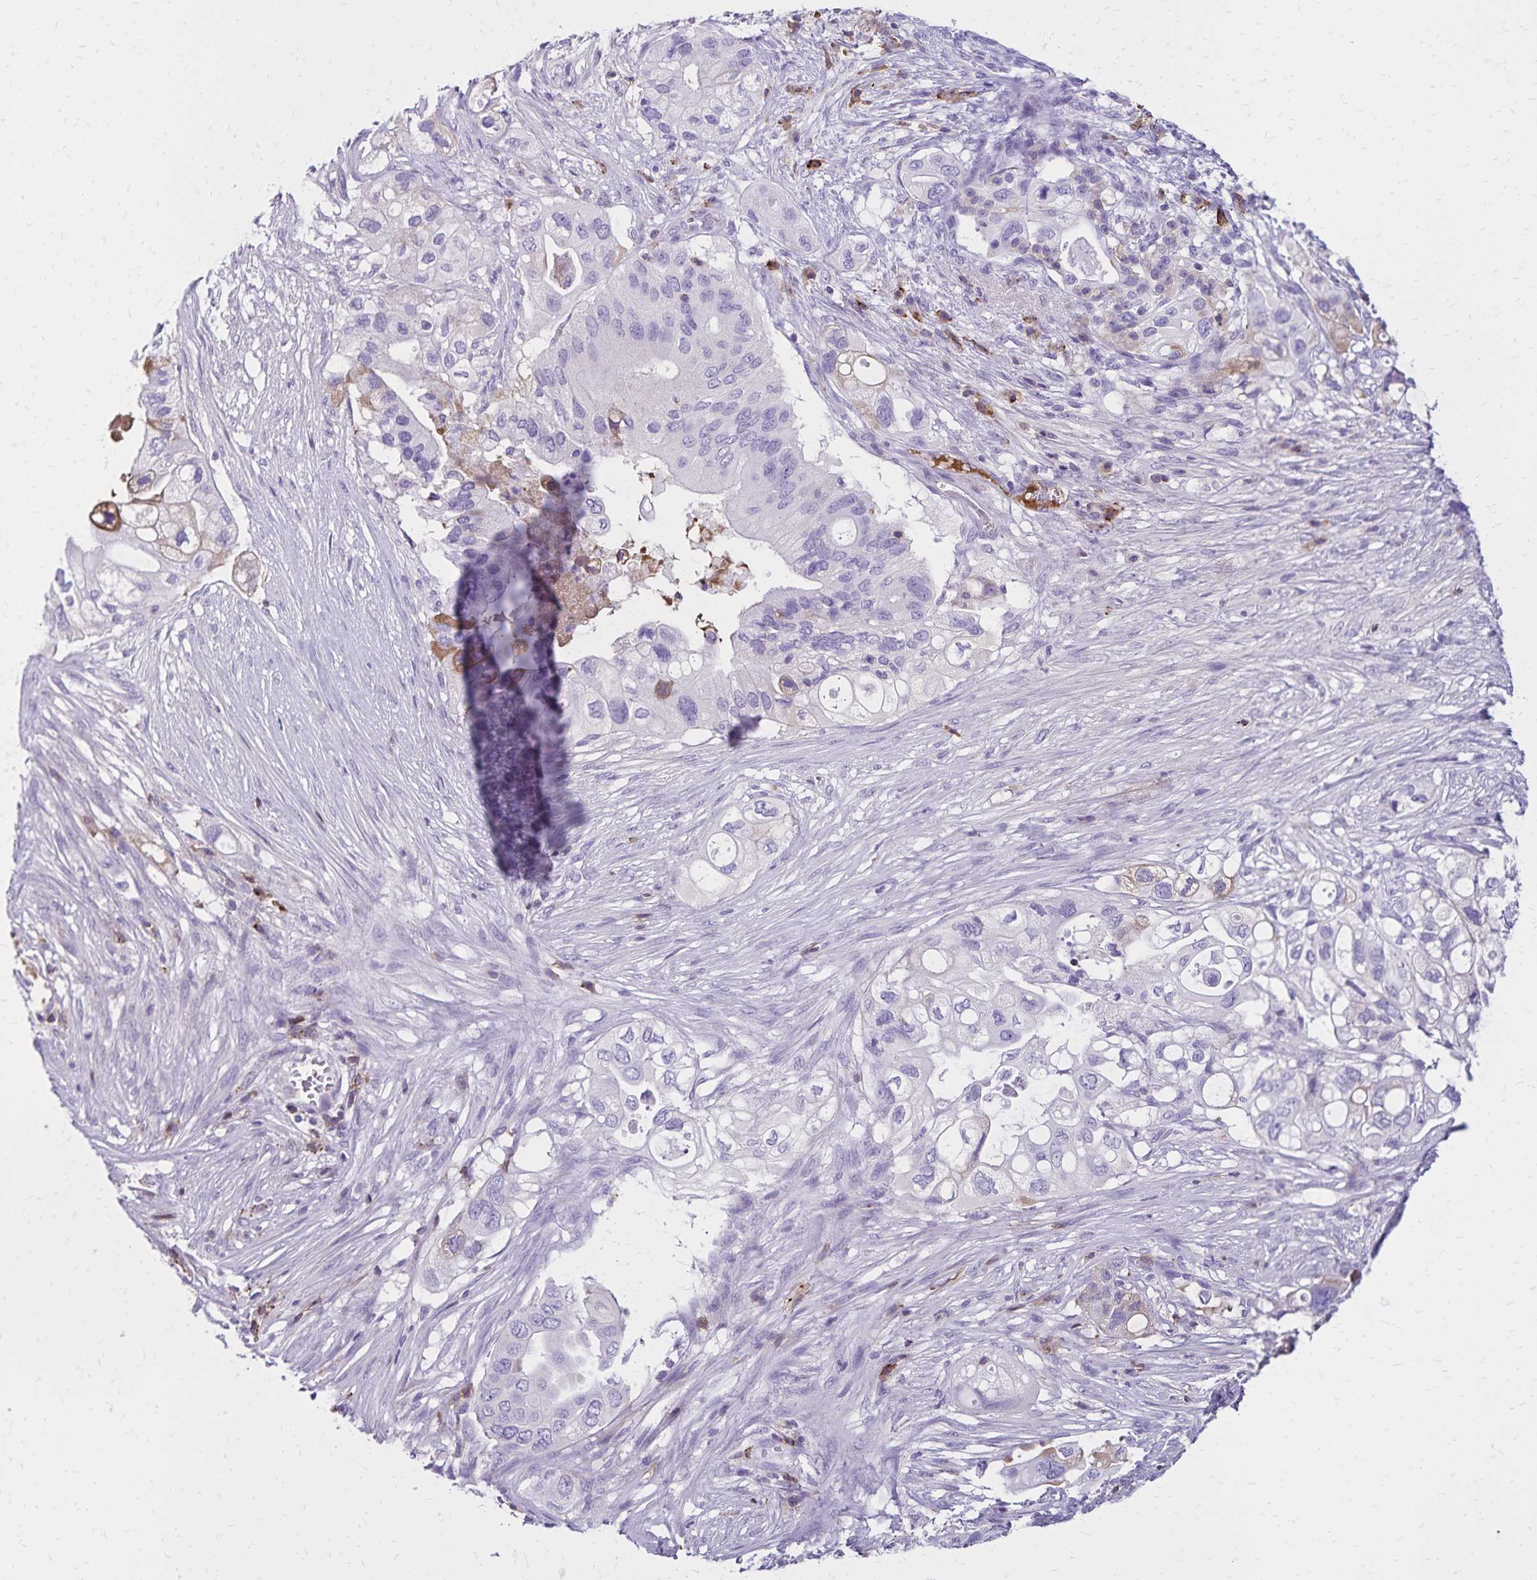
{"staining": {"intensity": "negative", "quantity": "none", "location": "none"}, "tissue": "pancreatic cancer", "cell_type": "Tumor cells", "image_type": "cancer", "snomed": [{"axis": "morphology", "description": "Adenocarcinoma, NOS"}, {"axis": "topography", "description": "Pancreas"}], "caption": "Micrograph shows no protein staining in tumor cells of pancreatic cancer (adenocarcinoma) tissue. (DAB IHC, high magnification).", "gene": "CD27", "patient": {"sex": "female", "age": 72}}